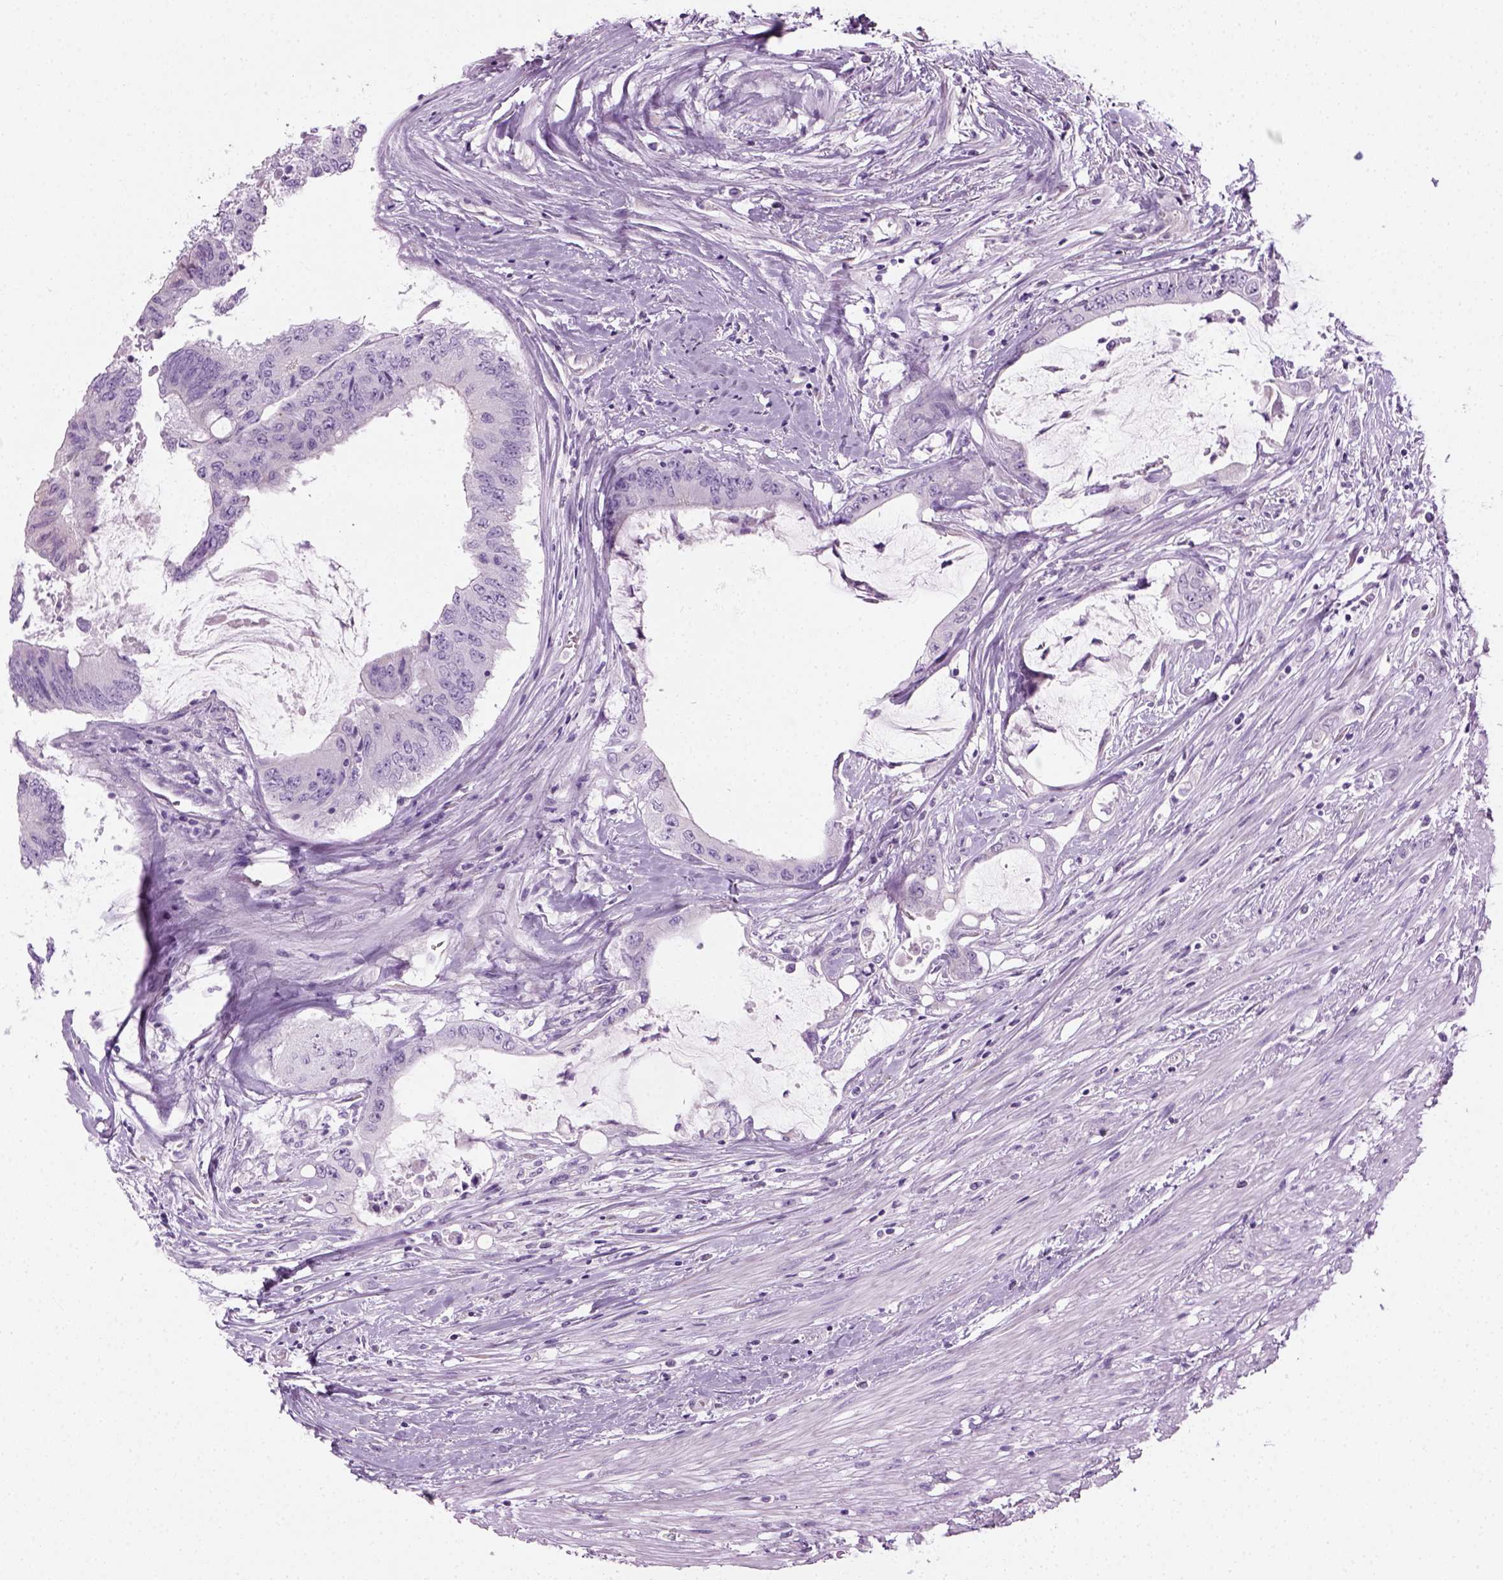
{"staining": {"intensity": "negative", "quantity": "none", "location": "none"}, "tissue": "colorectal cancer", "cell_type": "Tumor cells", "image_type": "cancer", "snomed": [{"axis": "morphology", "description": "Adenocarcinoma, NOS"}, {"axis": "topography", "description": "Rectum"}], "caption": "Immunohistochemistry of human colorectal cancer (adenocarcinoma) displays no expression in tumor cells.", "gene": "CIBAR2", "patient": {"sex": "male", "age": 59}}